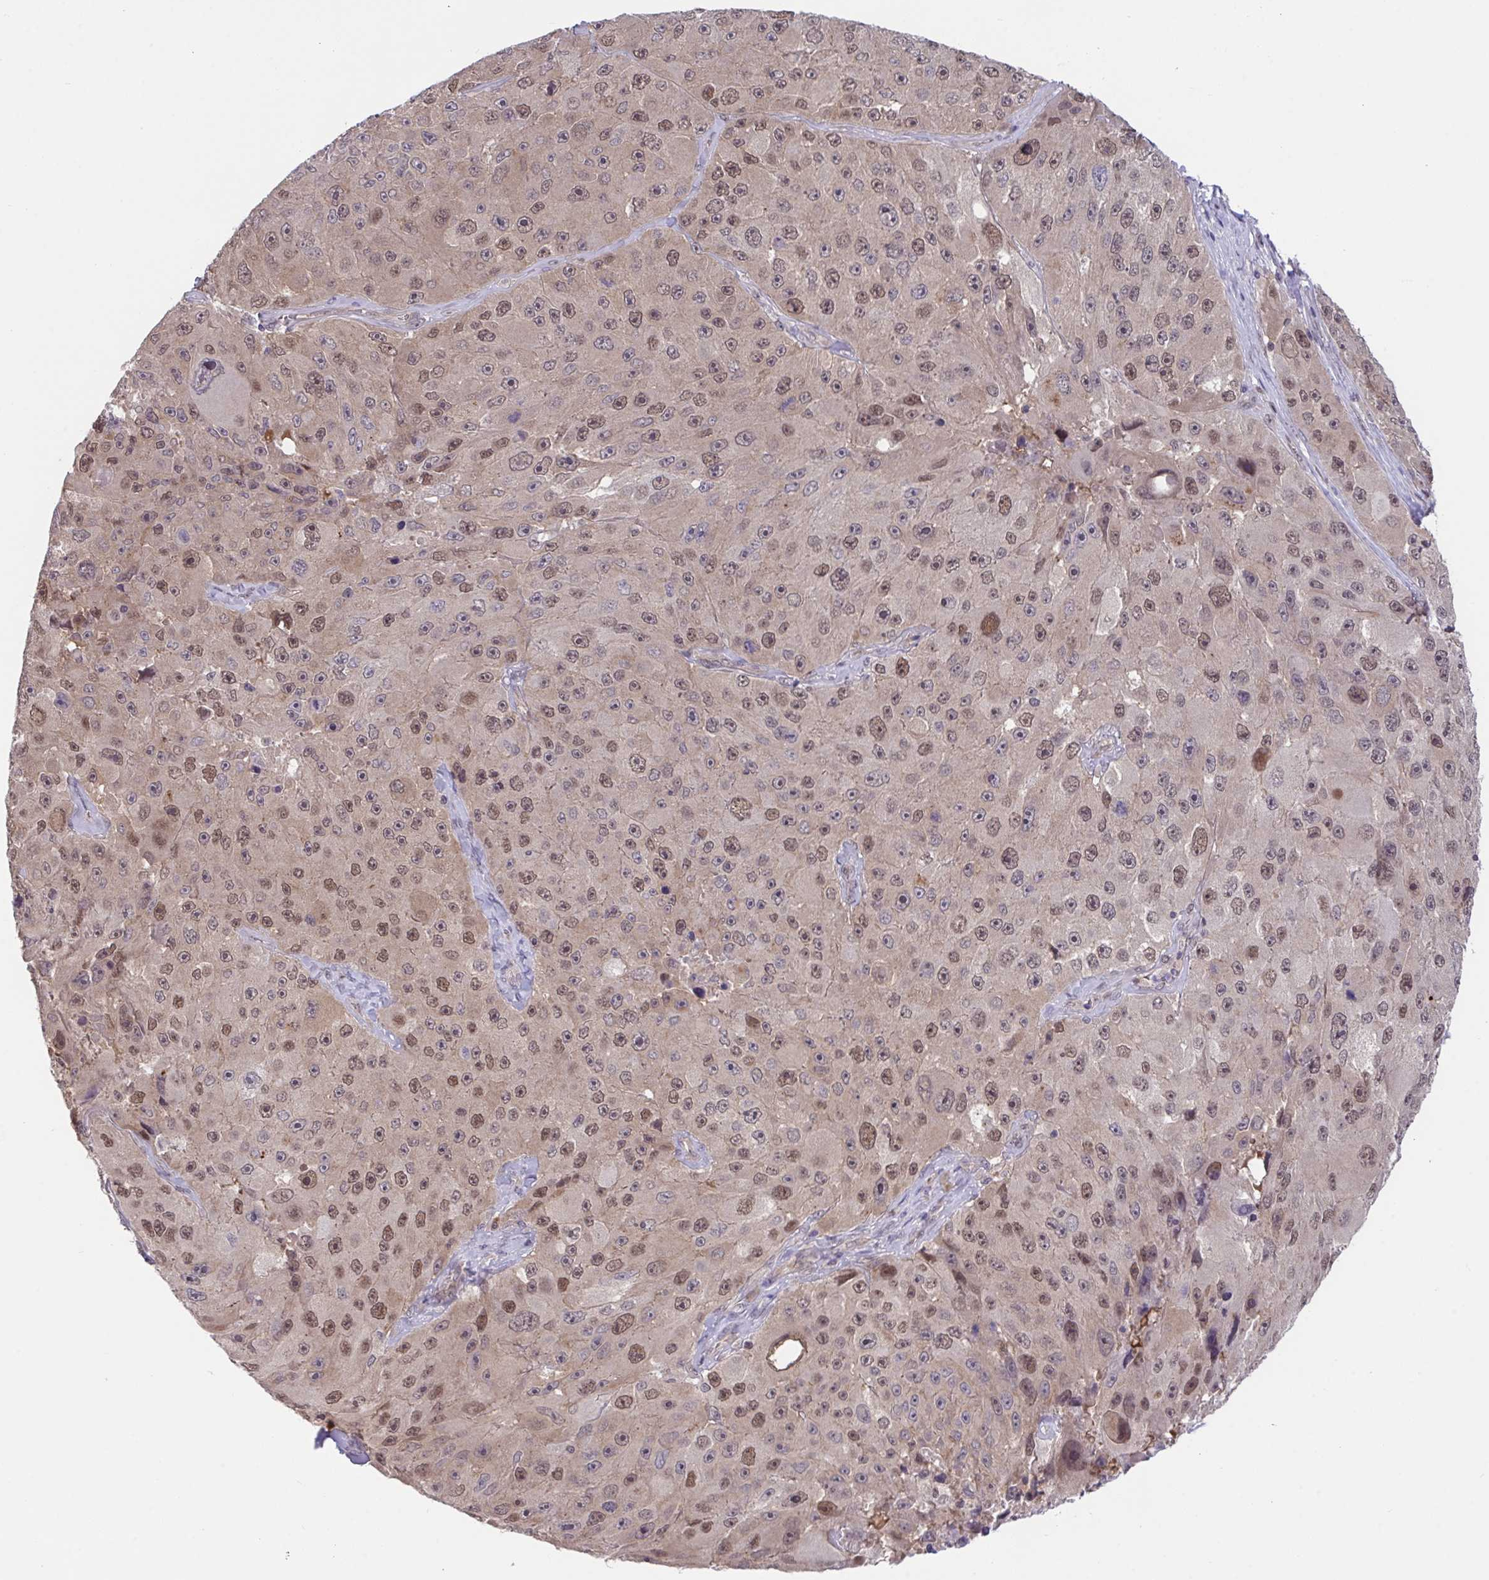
{"staining": {"intensity": "moderate", "quantity": "25%-75%", "location": "nuclear"}, "tissue": "melanoma", "cell_type": "Tumor cells", "image_type": "cancer", "snomed": [{"axis": "morphology", "description": "Malignant melanoma, Metastatic site"}, {"axis": "topography", "description": "Lymph node"}], "caption": "Malignant melanoma (metastatic site) tissue displays moderate nuclear positivity in approximately 25%-75% of tumor cells, visualized by immunohistochemistry.", "gene": "ZNF444", "patient": {"sex": "male", "age": 62}}